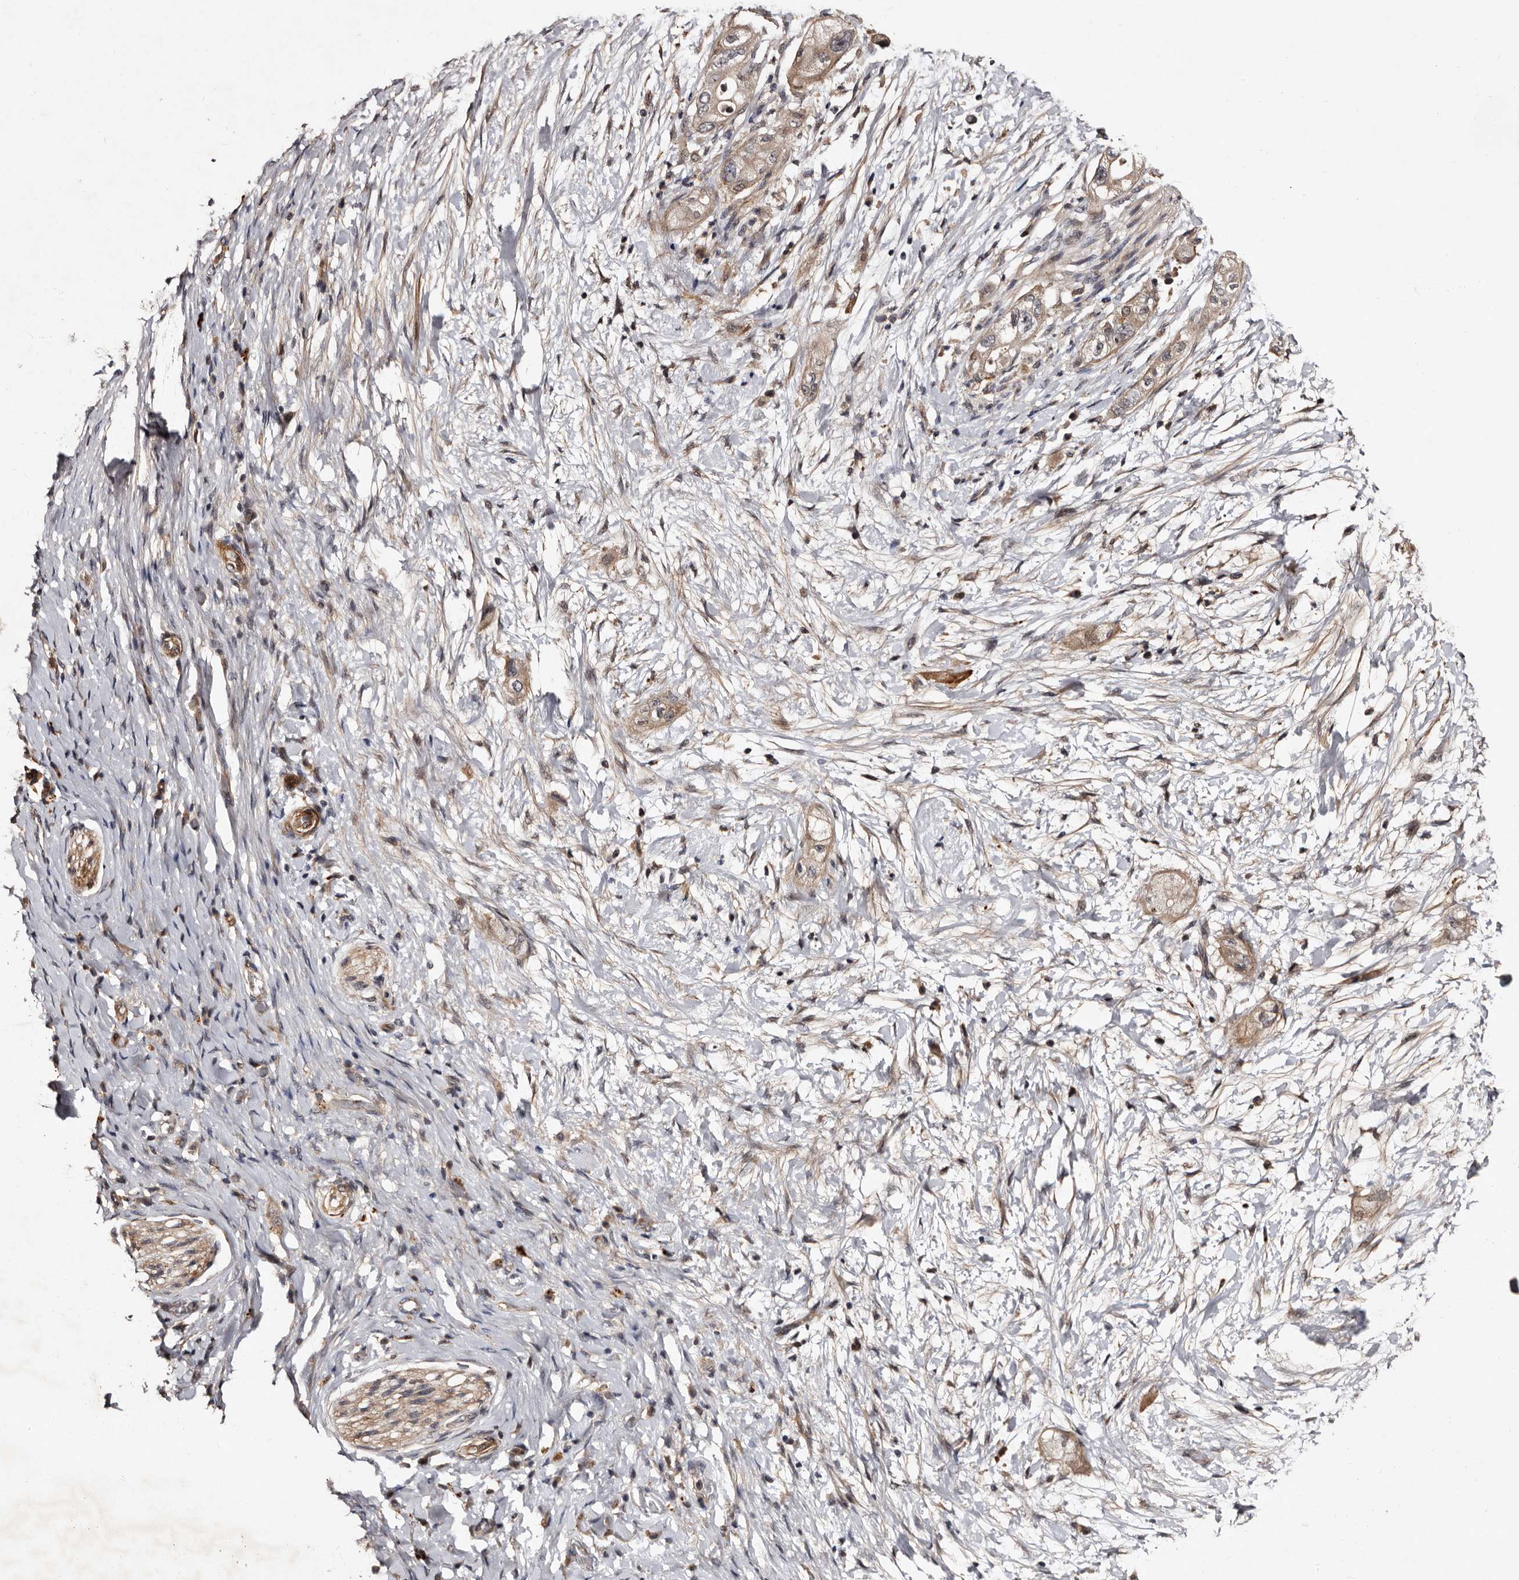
{"staining": {"intensity": "weak", "quantity": "25%-75%", "location": "cytoplasmic/membranous"}, "tissue": "pancreatic cancer", "cell_type": "Tumor cells", "image_type": "cancer", "snomed": [{"axis": "morphology", "description": "Adenocarcinoma, NOS"}, {"axis": "topography", "description": "Pancreas"}], "caption": "A brown stain shows weak cytoplasmic/membranous positivity of a protein in human pancreatic cancer tumor cells. The staining was performed using DAB (3,3'-diaminobenzidine), with brown indicating positive protein expression. Nuclei are stained blue with hematoxylin.", "gene": "PRKD3", "patient": {"sex": "male", "age": 58}}